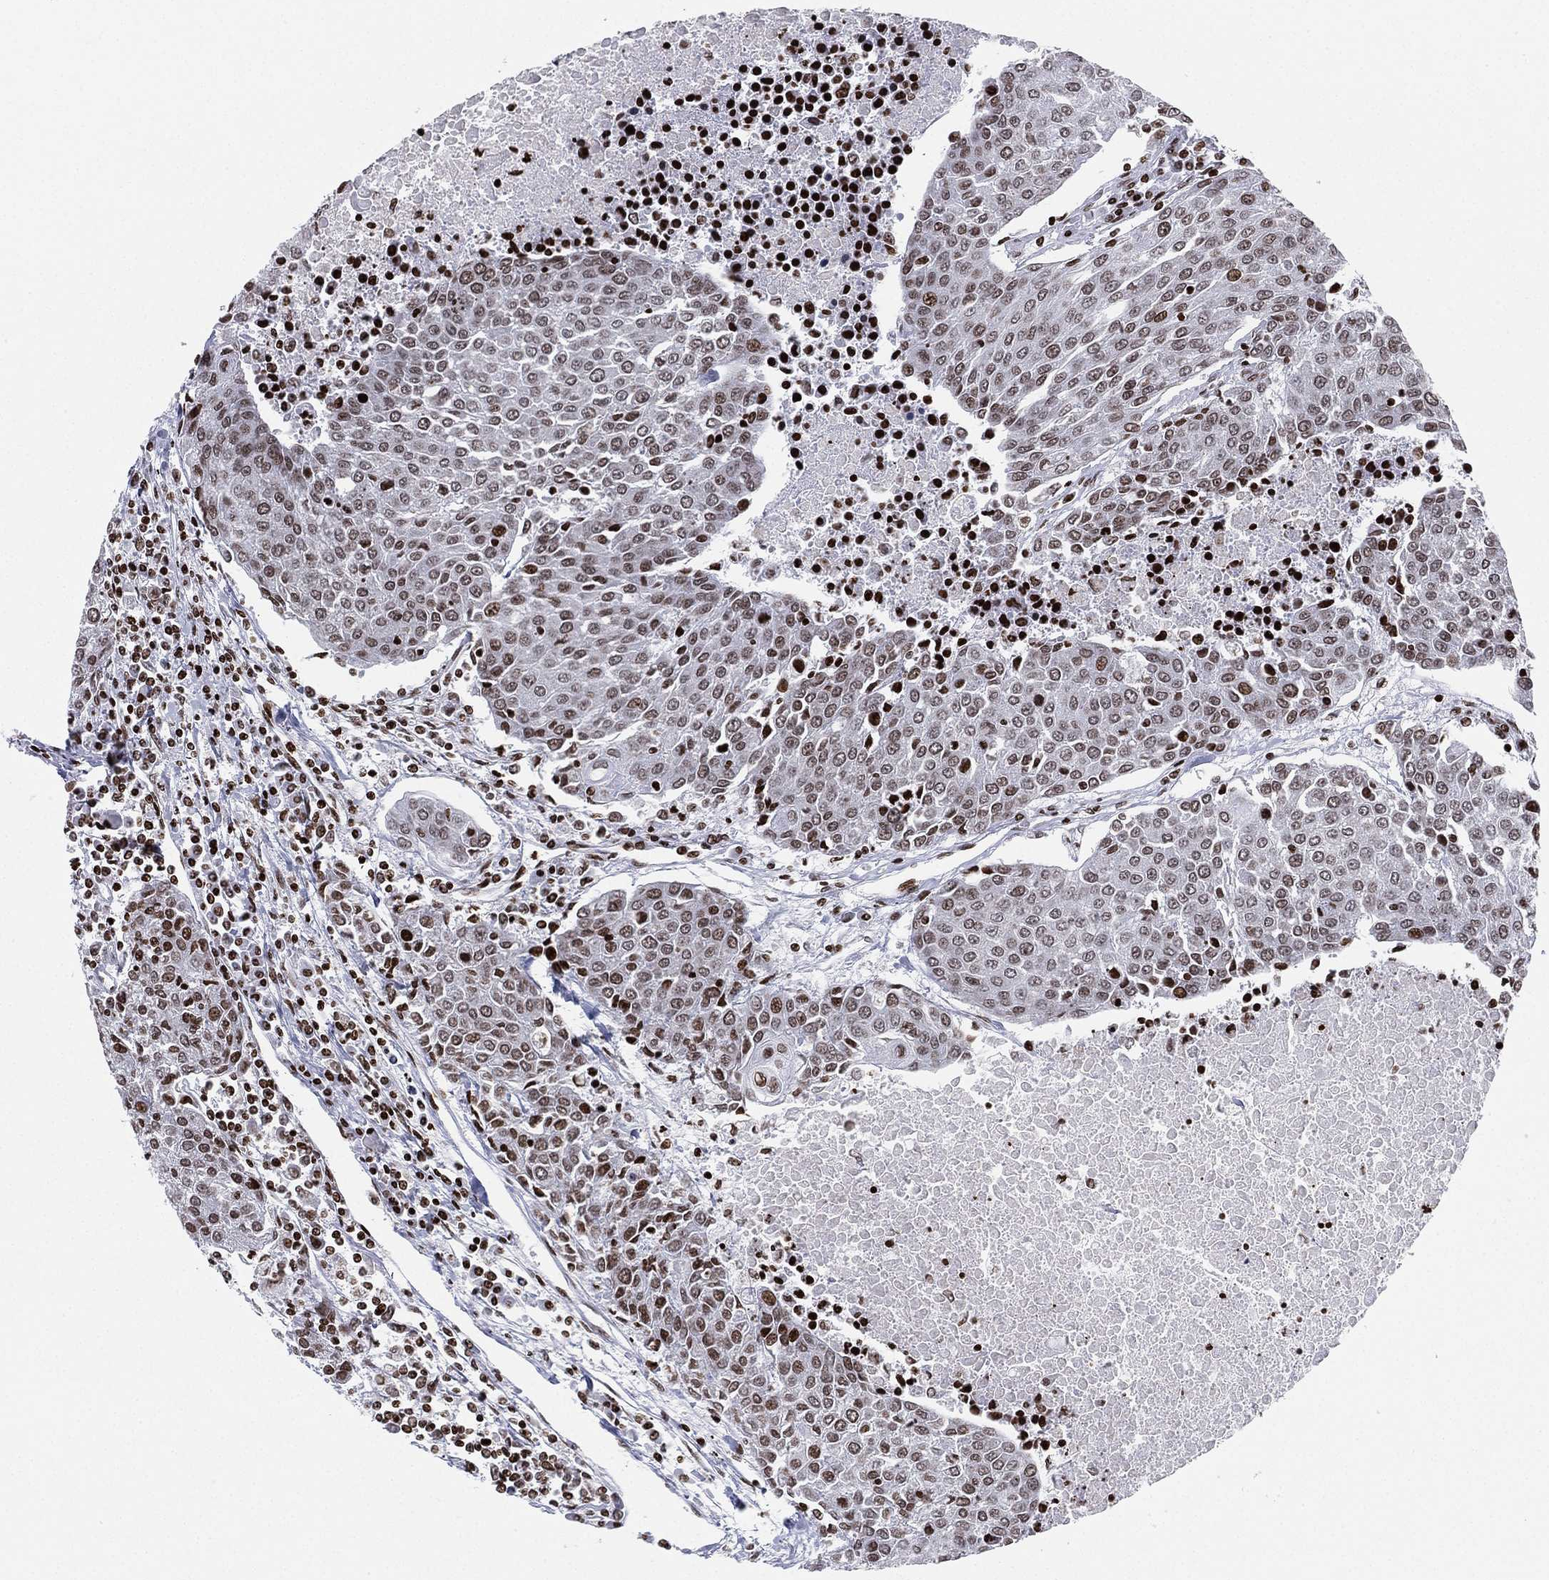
{"staining": {"intensity": "moderate", "quantity": "<25%", "location": "nuclear"}, "tissue": "urothelial cancer", "cell_type": "Tumor cells", "image_type": "cancer", "snomed": [{"axis": "morphology", "description": "Urothelial carcinoma, High grade"}, {"axis": "topography", "description": "Urinary bladder"}], "caption": "Urothelial cancer stained for a protein (brown) displays moderate nuclear positive expression in about <25% of tumor cells.", "gene": "MFSD14A", "patient": {"sex": "female", "age": 85}}